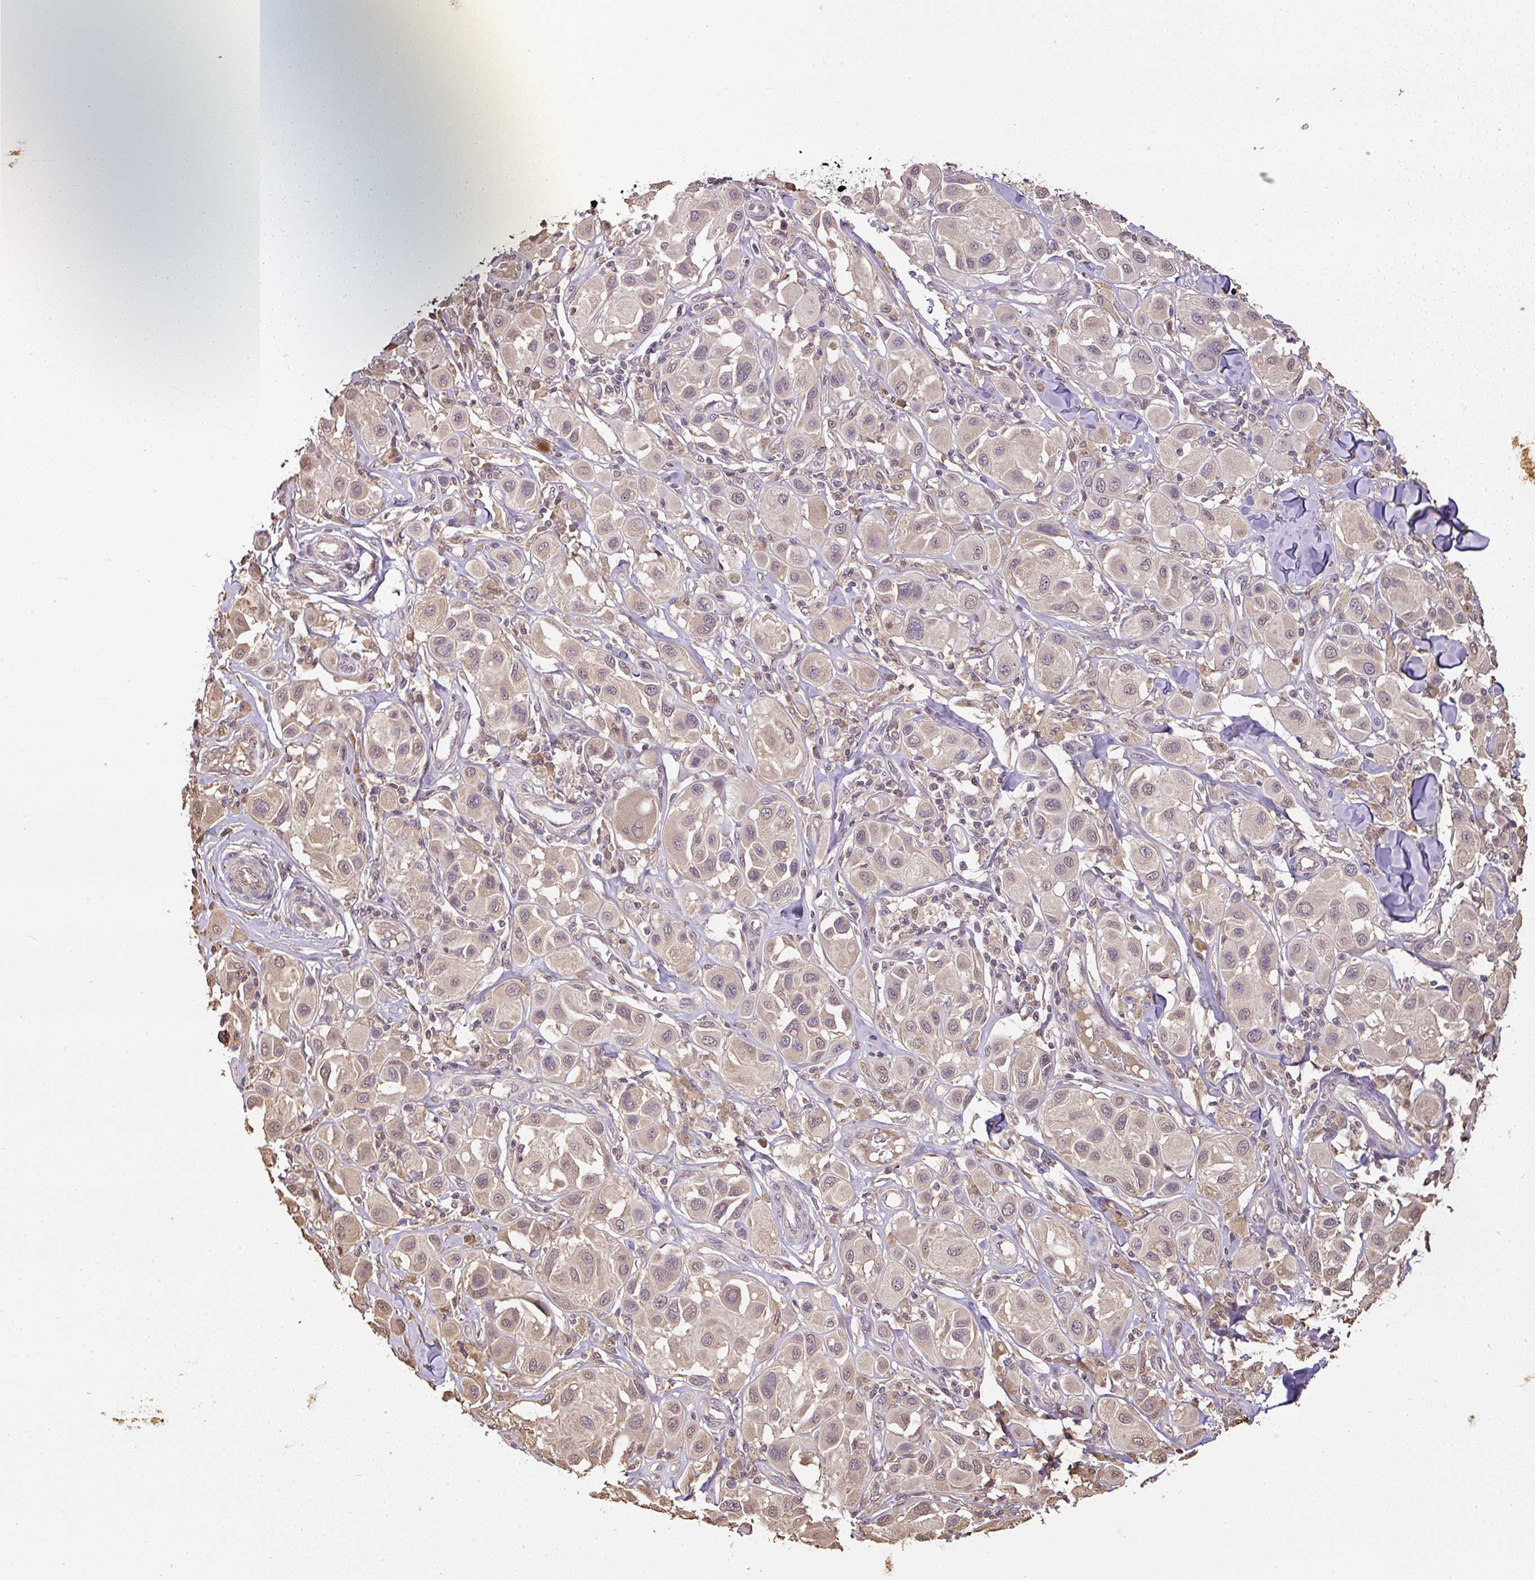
{"staining": {"intensity": "weak", "quantity": "<25%", "location": "cytoplasmic/membranous,nuclear"}, "tissue": "melanoma", "cell_type": "Tumor cells", "image_type": "cancer", "snomed": [{"axis": "morphology", "description": "Malignant melanoma, Metastatic site"}, {"axis": "topography", "description": "Skin"}], "caption": "A histopathology image of melanoma stained for a protein reveals no brown staining in tumor cells.", "gene": "TMEM170B", "patient": {"sex": "male", "age": 41}}